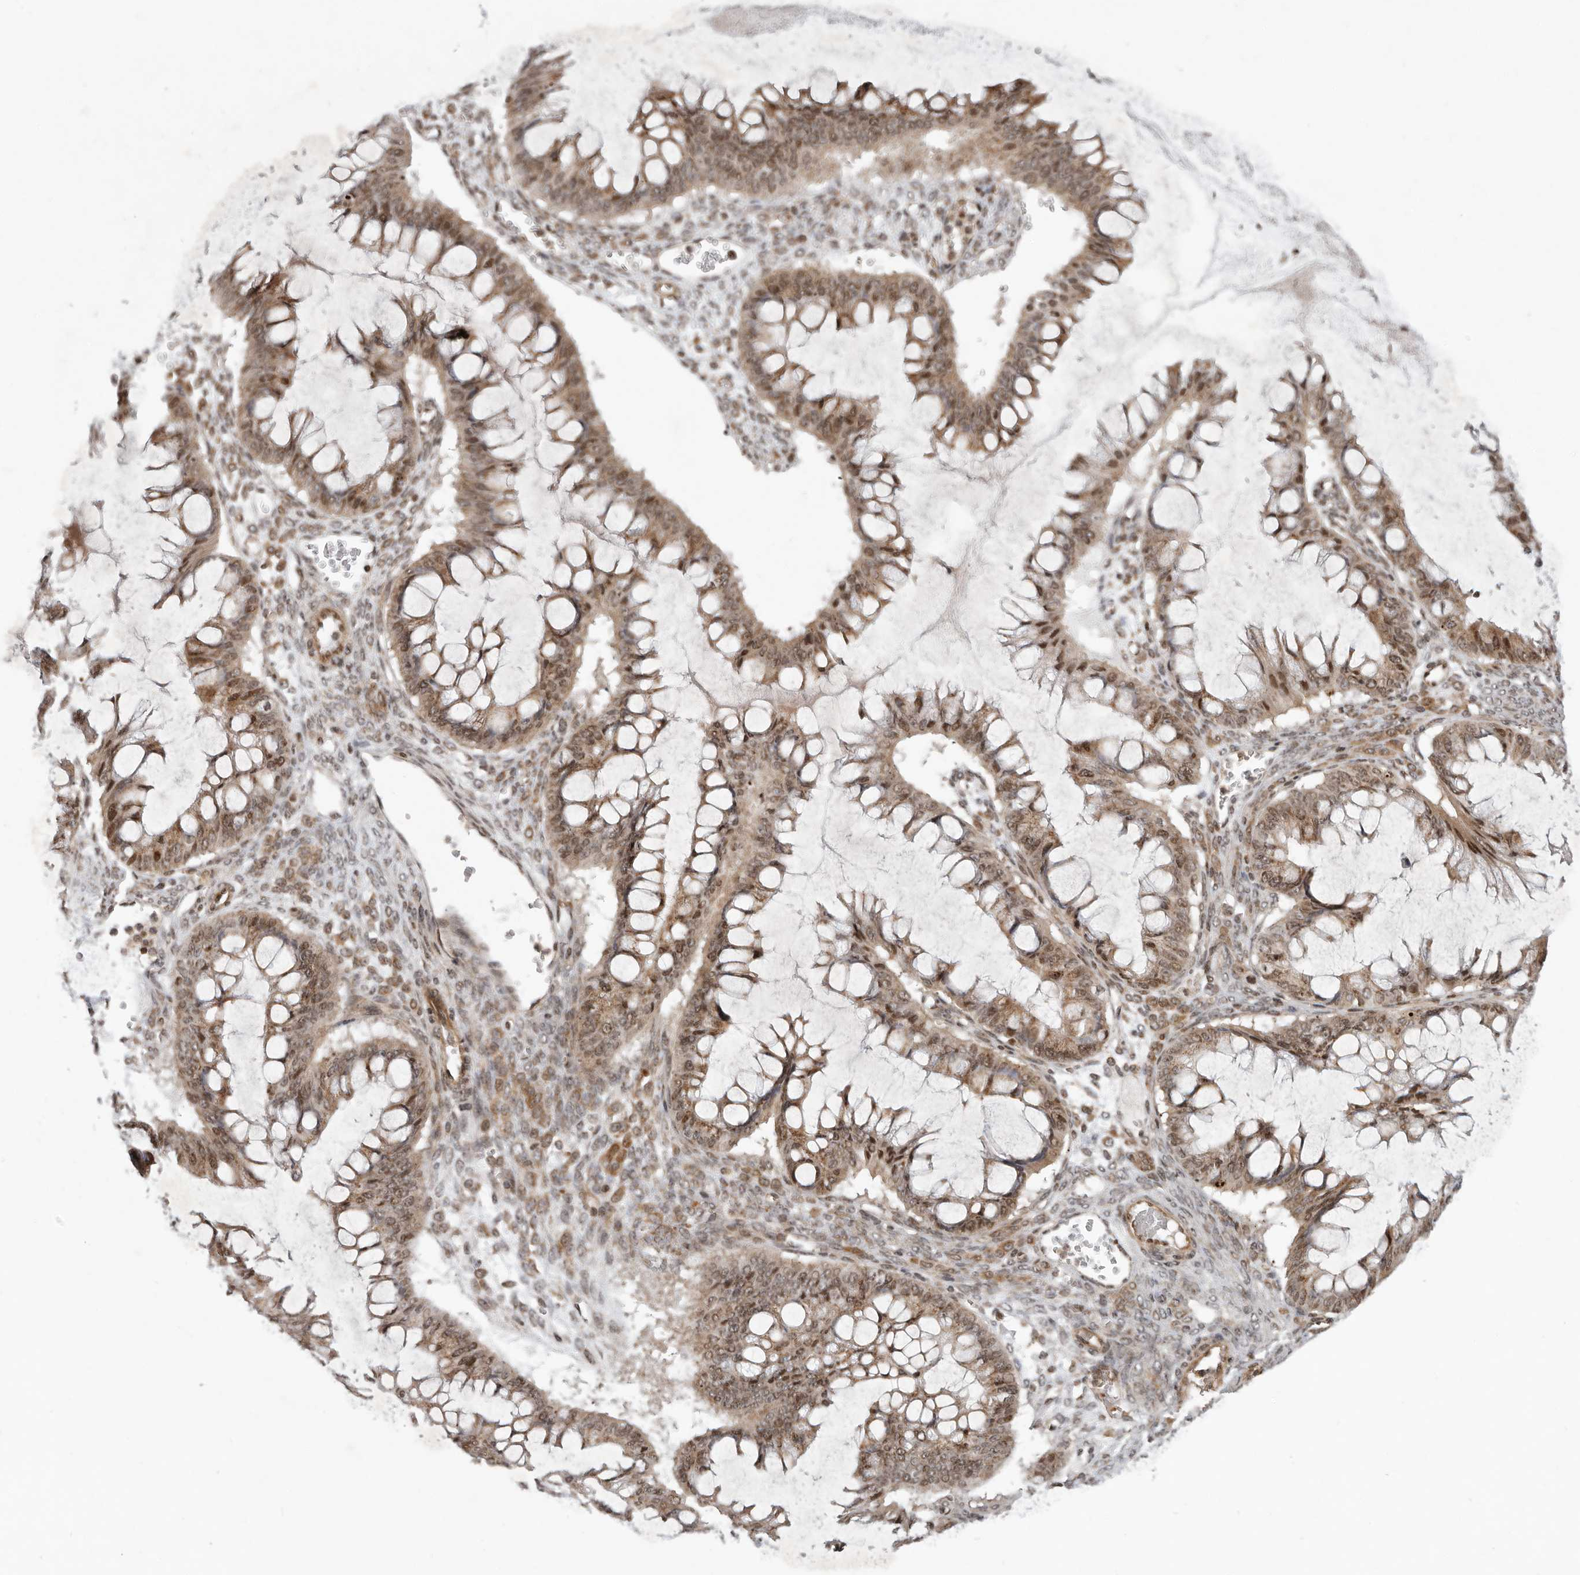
{"staining": {"intensity": "moderate", "quantity": ">75%", "location": "cytoplasmic/membranous,nuclear"}, "tissue": "ovarian cancer", "cell_type": "Tumor cells", "image_type": "cancer", "snomed": [{"axis": "morphology", "description": "Cystadenocarcinoma, mucinous, NOS"}, {"axis": "topography", "description": "Ovary"}], "caption": "The histopathology image reveals staining of ovarian cancer (mucinous cystadenocarcinoma), revealing moderate cytoplasmic/membranous and nuclear protein staining (brown color) within tumor cells.", "gene": "RABIF", "patient": {"sex": "female", "age": 73}}